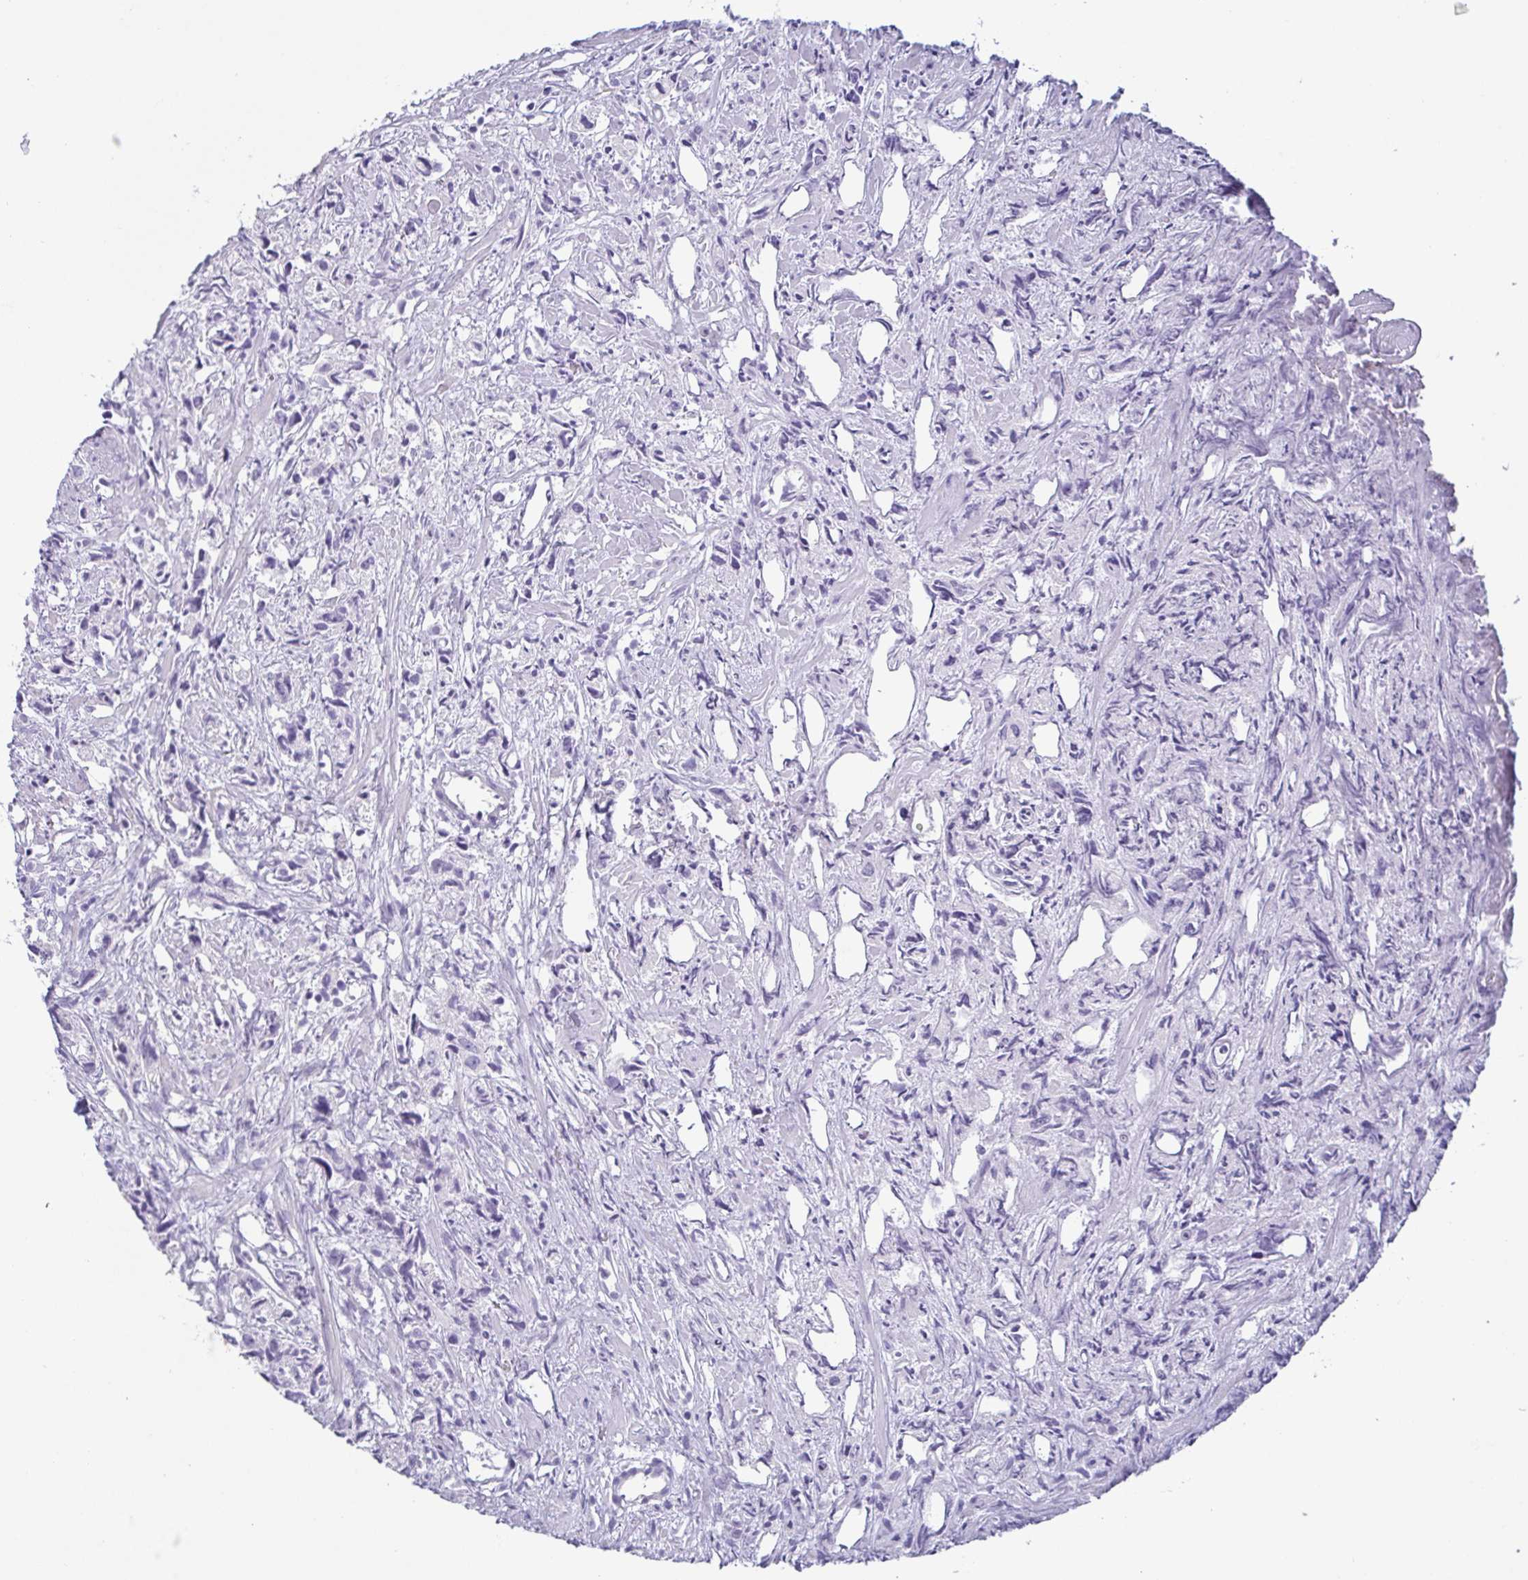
{"staining": {"intensity": "negative", "quantity": "none", "location": "none"}, "tissue": "prostate cancer", "cell_type": "Tumor cells", "image_type": "cancer", "snomed": [{"axis": "morphology", "description": "Adenocarcinoma, High grade"}, {"axis": "topography", "description": "Prostate"}], "caption": "Immunohistochemistry (IHC) image of human prostate cancer stained for a protein (brown), which shows no expression in tumor cells. (Brightfield microscopy of DAB (3,3'-diaminobenzidine) immunohistochemistry at high magnification).", "gene": "PRR4", "patient": {"sex": "male", "age": 58}}